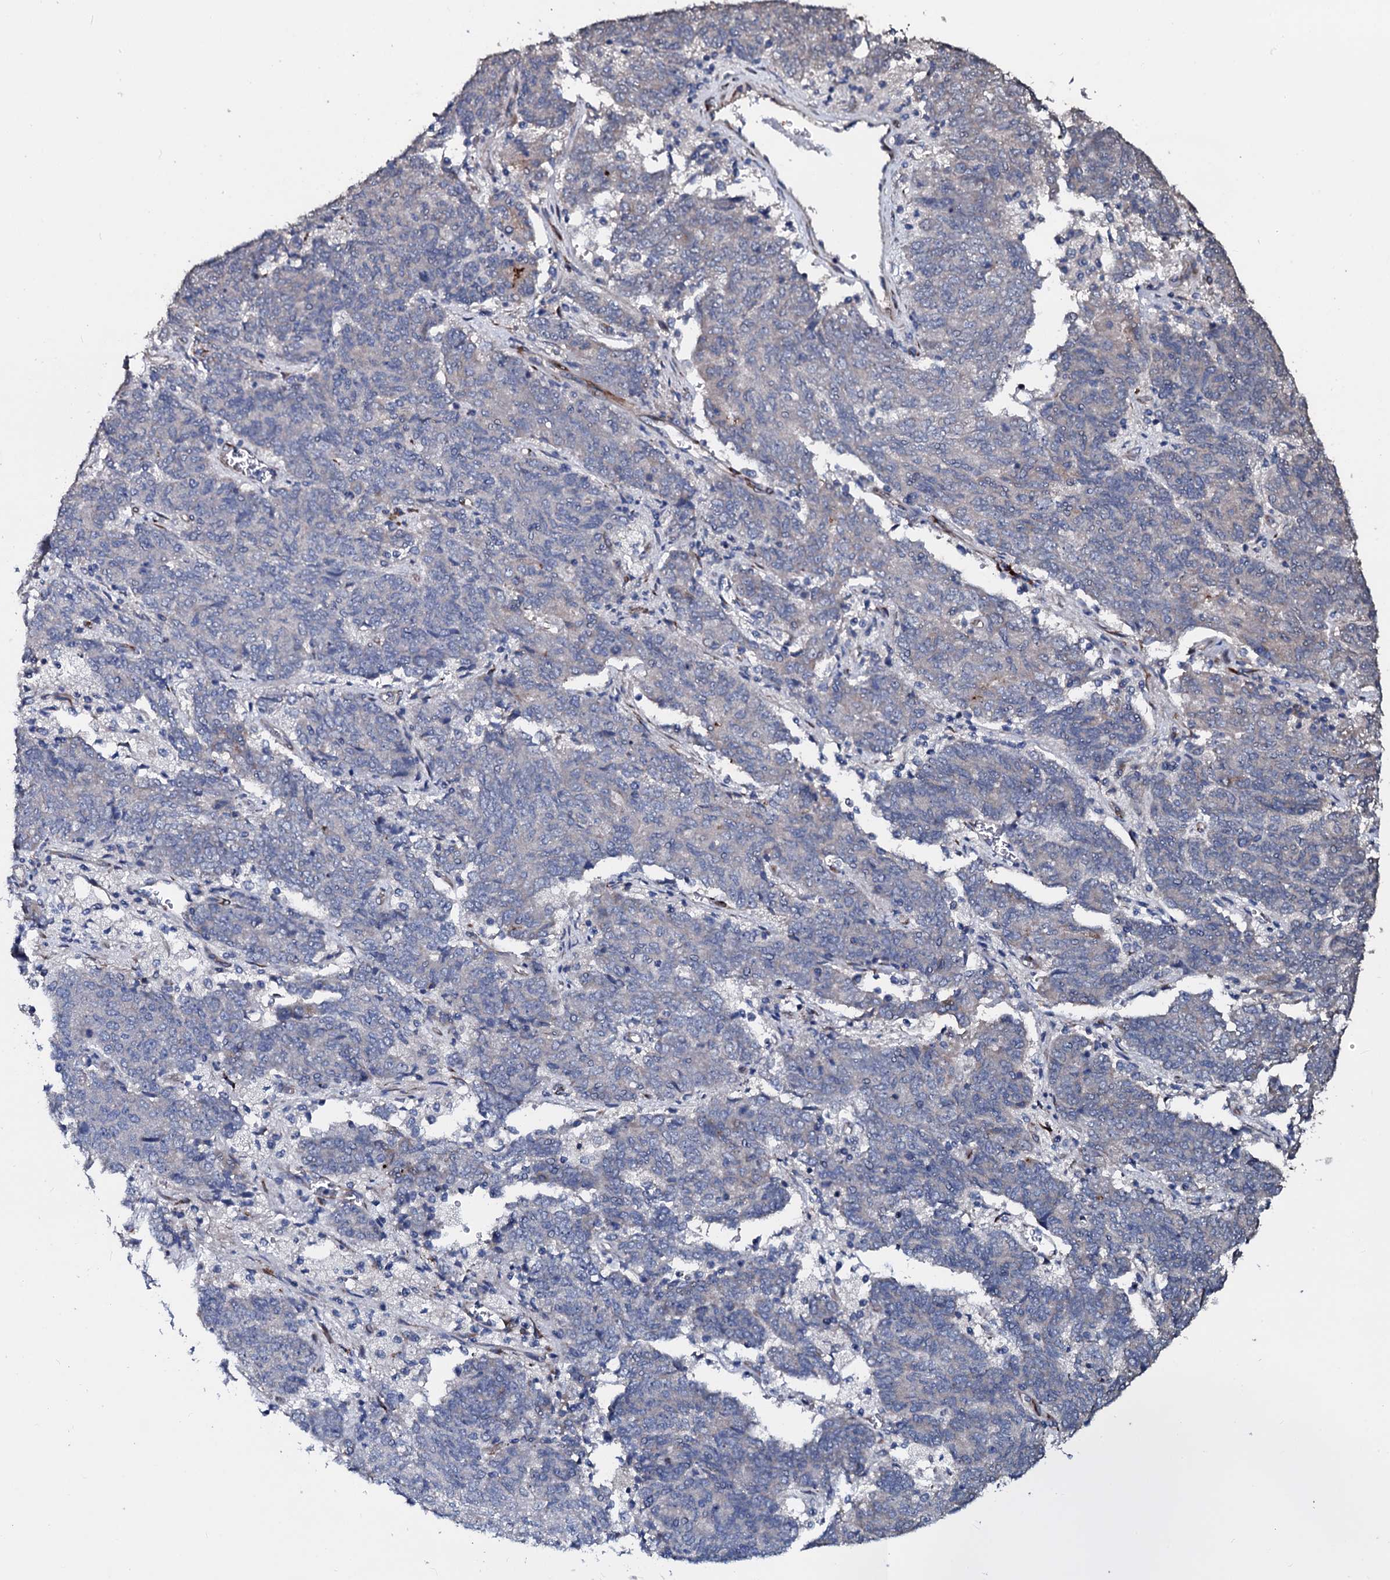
{"staining": {"intensity": "negative", "quantity": "none", "location": "none"}, "tissue": "endometrial cancer", "cell_type": "Tumor cells", "image_type": "cancer", "snomed": [{"axis": "morphology", "description": "Adenocarcinoma, NOS"}, {"axis": "topography", "description": "Endometrium"}], "caption": "Endometrial adenocarcinoma was stained to show a protein in brown. There is no significant positivity in tumor cells.", "gene": "IL12B", "patient": {"sex": "female", "age": 80}}